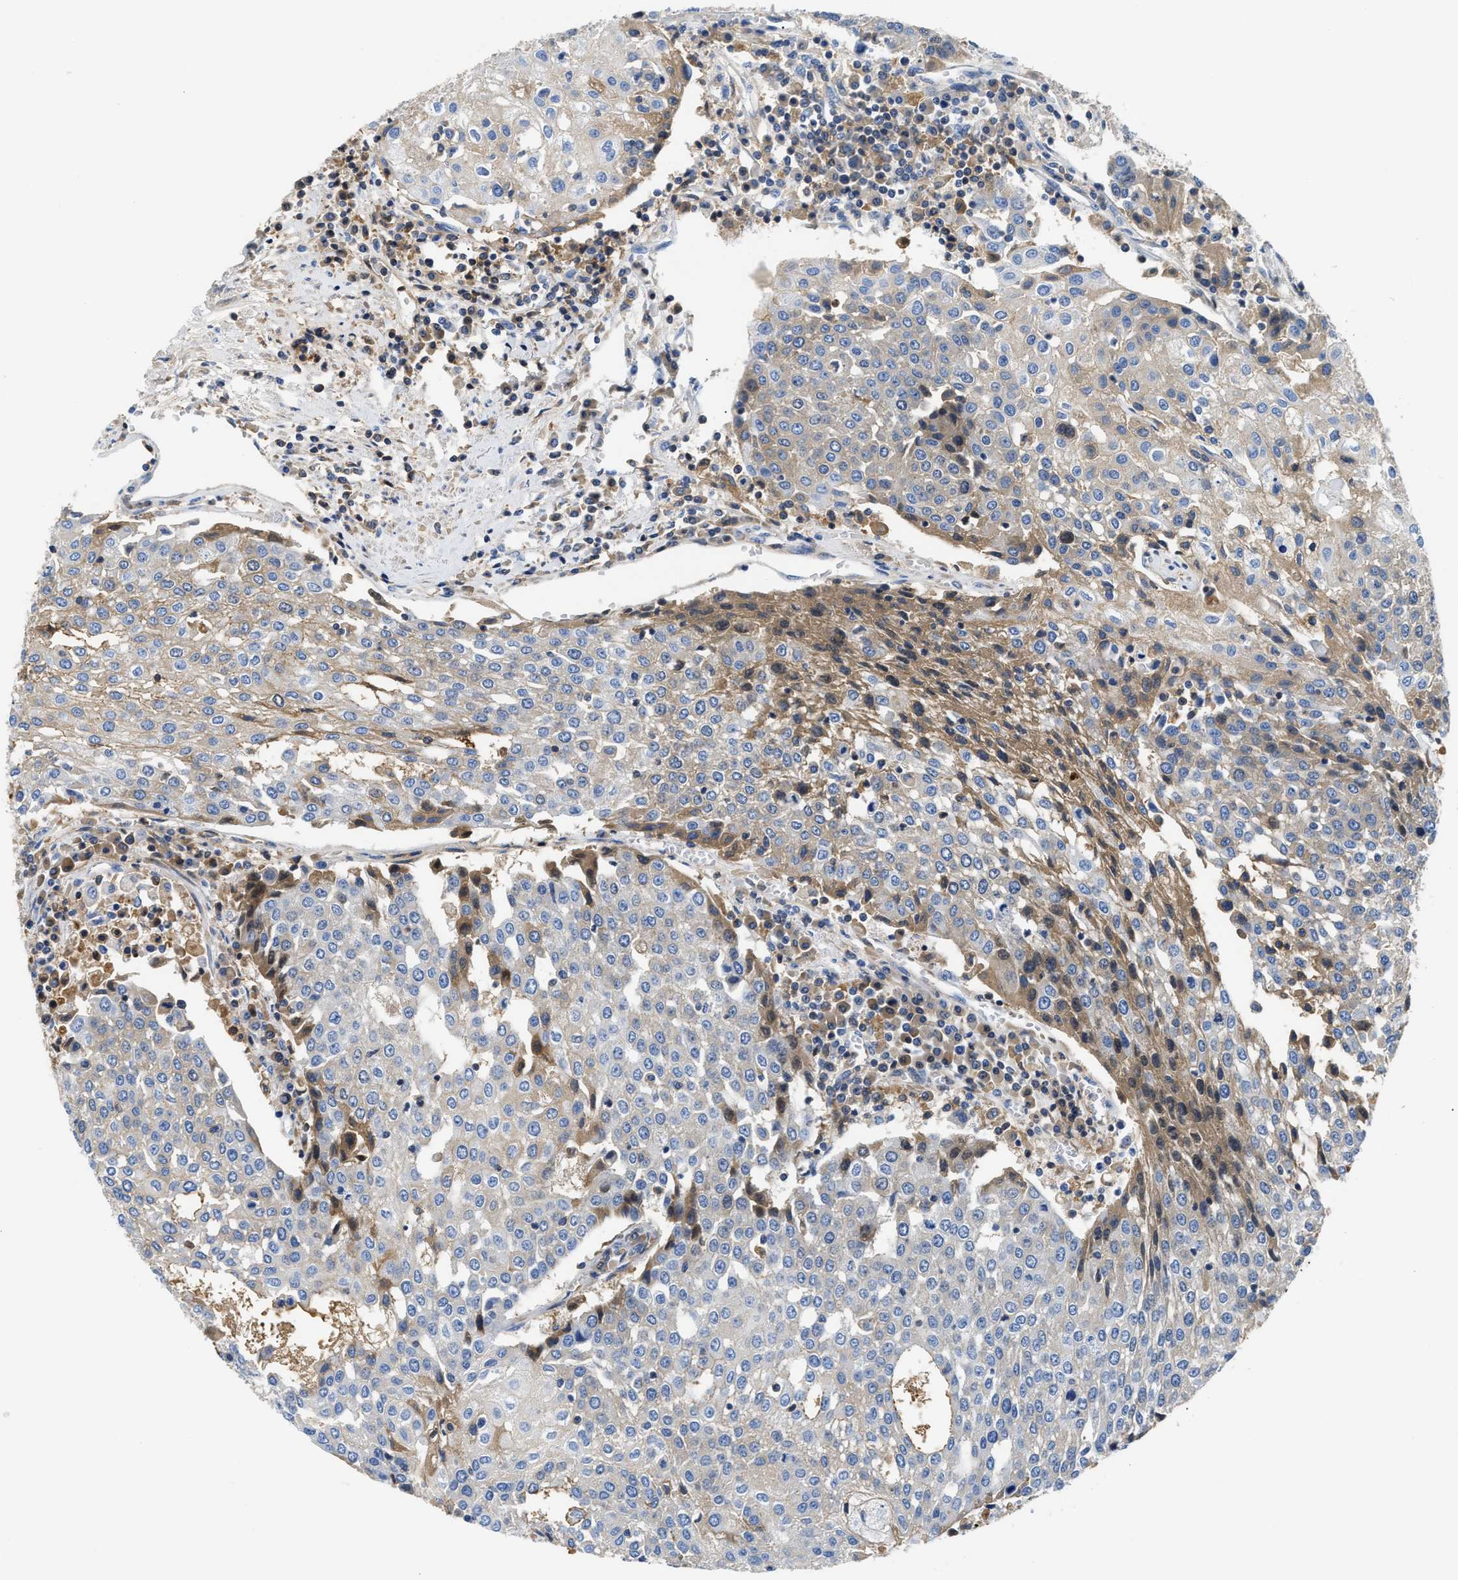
{"staining": {"intensity": "moderate", "quantity": "<25%", "location": "cytoplasmic/membranous"}, "tissue": "urothelial cancer", "cell_type": "Tumor cells", "image_type": "cancer", "snomed": [{"axis": "morphology", "description": "Urothelial carcinoma, High grade"}, {"axis": "topography", "description": "Urinary bladder"}], "caption": "There is low levels of moderate cytoplasmic/membranous expression in tumor cells of urothelial cancer, as demonstrated by immunohistochemical staining (brown color).", "gene": "GC", "patient": {"sex": "female", "age": 85}}